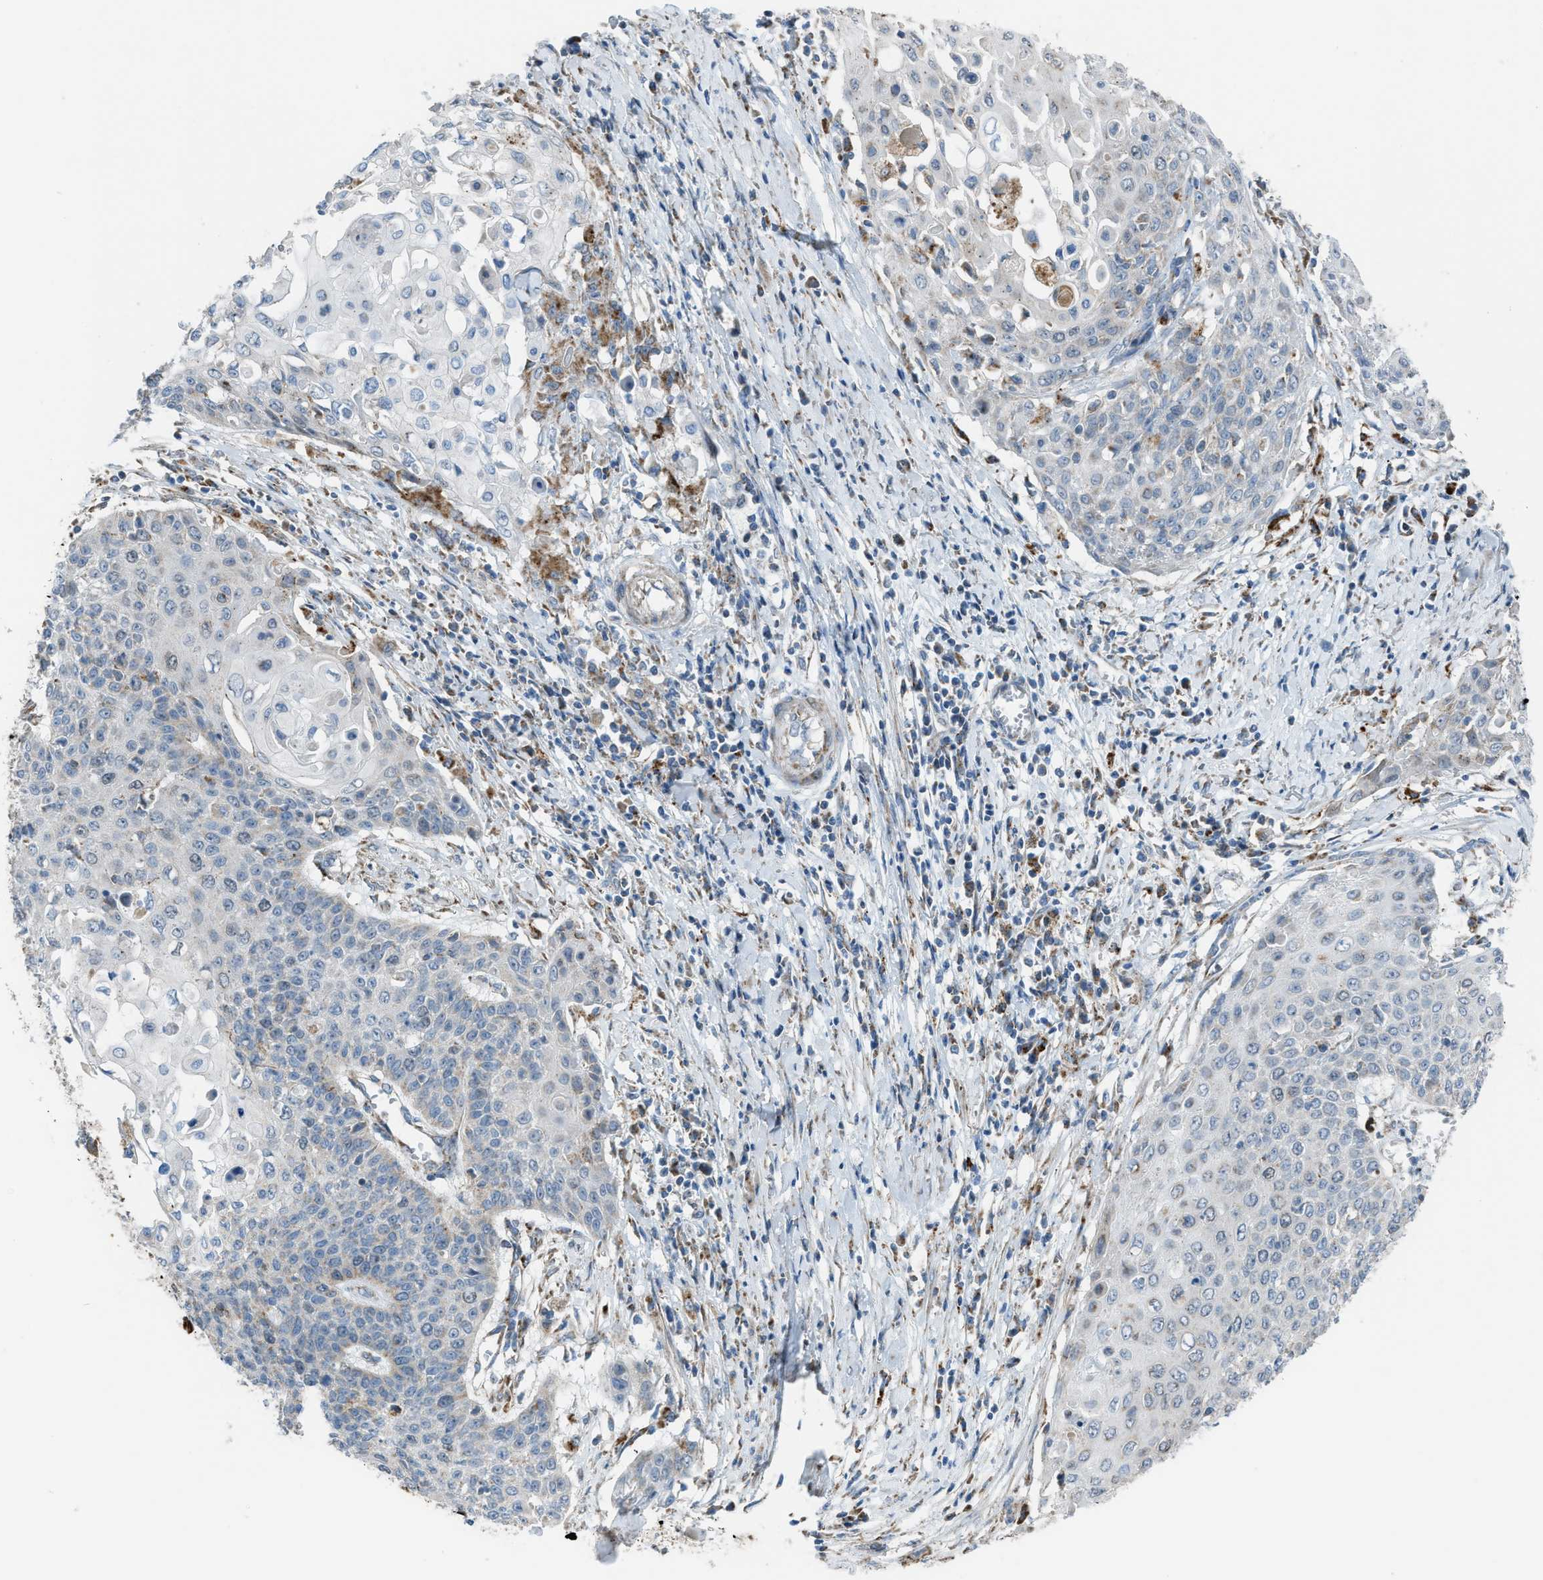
{"staining": {"intensity": "negative", "quantity": "none", "location": "none"}, "tissue": "cervical cancer", "cell_type": "Tumor cells", "image_type": "cancer", "snomed": [{"axis": "morphology", "description": "Squamous cell carcinoma, NOS"}, {"axis": "topography", "description": "Cervix"}], "caption": "Immunohistochemistry of cervical cancer (squamous cell carcinoma) reveals no expression in tumor cells.", "gene": "SMIM20", "patient": {"sex": "female", "age": 39}}